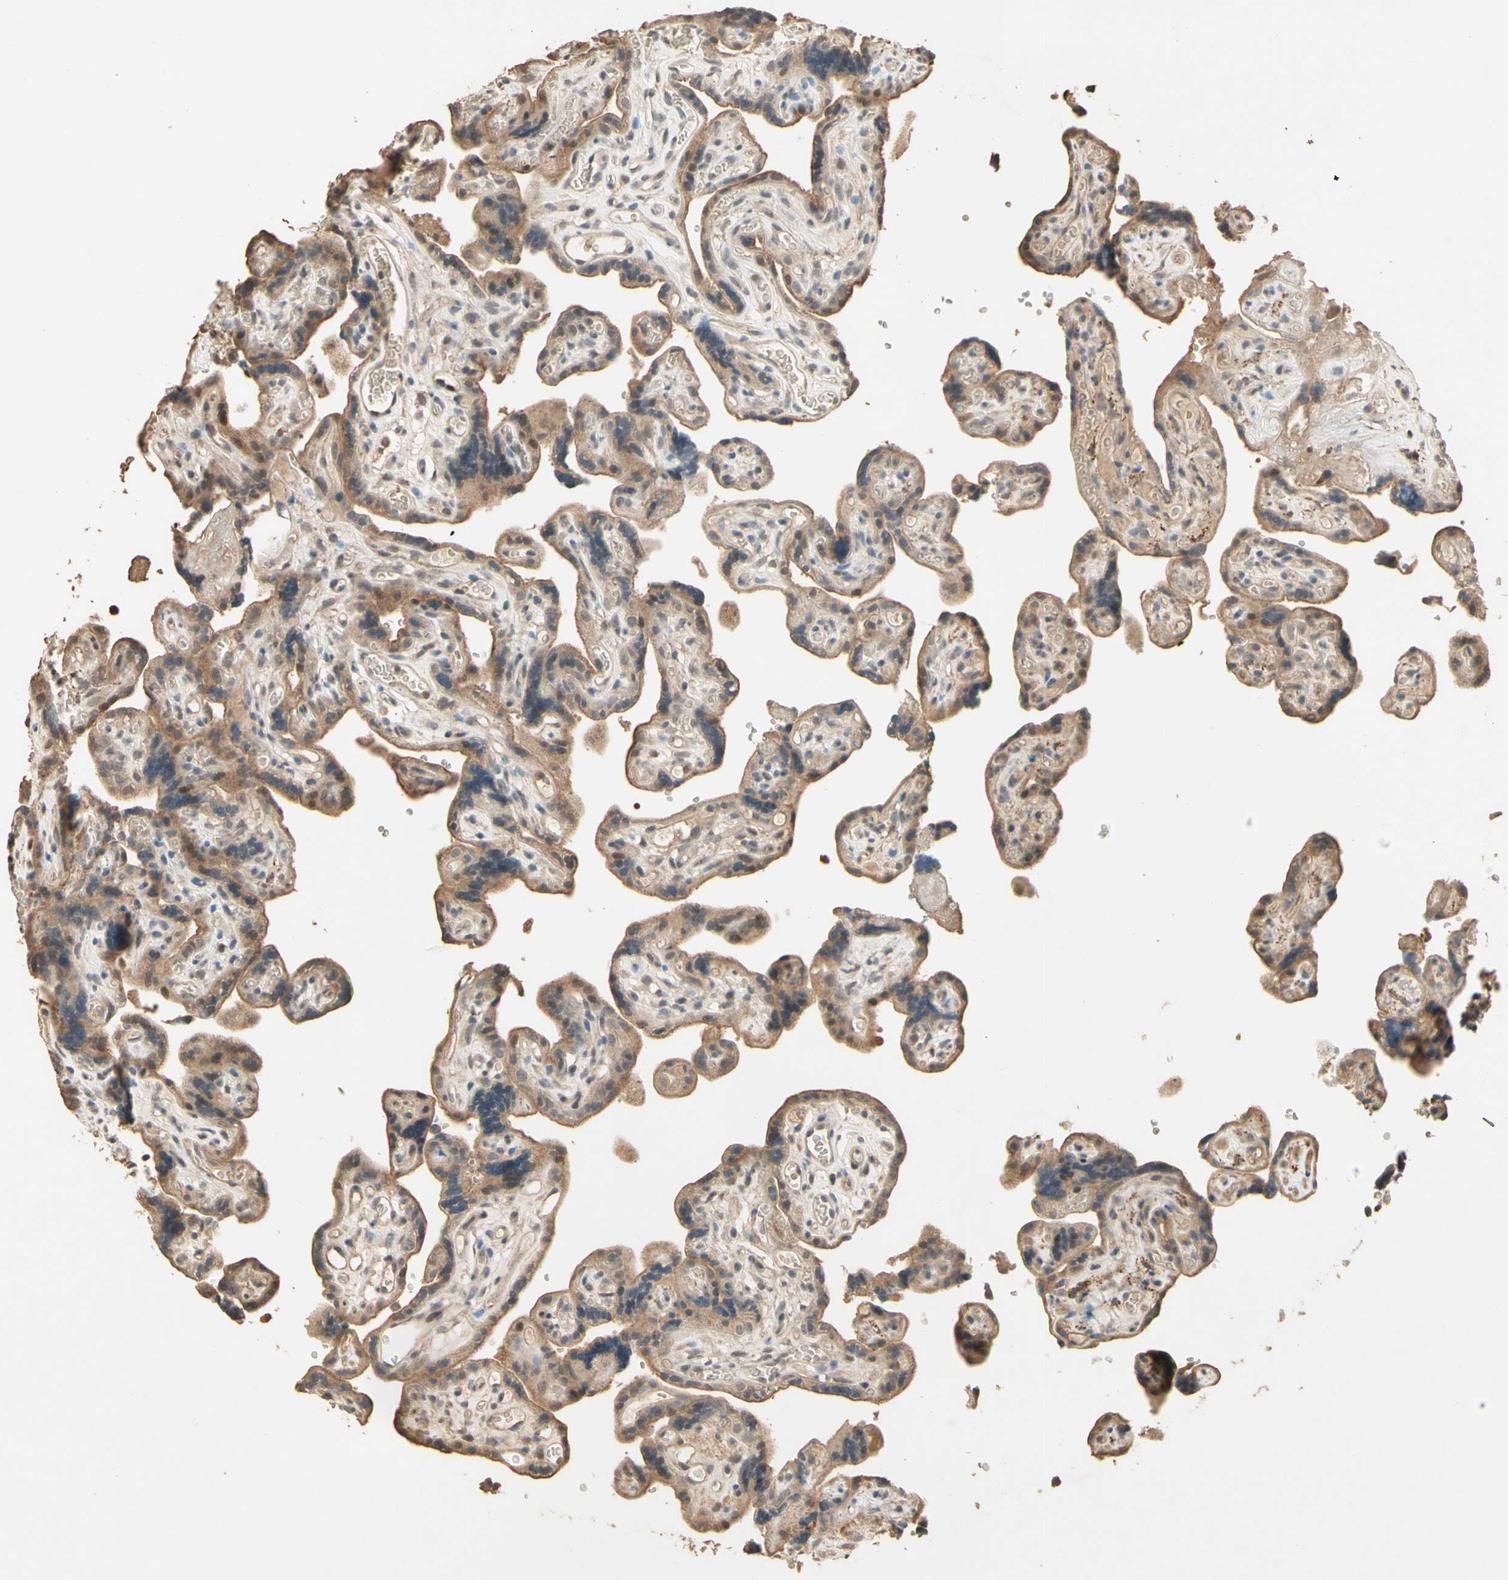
{"staining": {"intensity": "moderate", "quantity": ">75%", "location": "cytoplasmic/membranous,nuclear"}, "tissue": "placenta", "cell_type": "Decidual cells", "image_type": "normal", "snomed": [{"axis": "morphology", "description": "Normal tissue, NOS"}, {"axis": "topography", "description": "Placenta"}], "caption": "Immunohistochemical staining of normal placenta displays medium levels of moderate cytoplasmic/membranous,nuclear positivity in approximately >75% of decidual cells. (Stains: DAB in brown, nuclei in blue, Microscopy: brightfield microscopy at high magnification).", "gene": "SMAD9", "patient": {"sex": "female", "age": 30}}